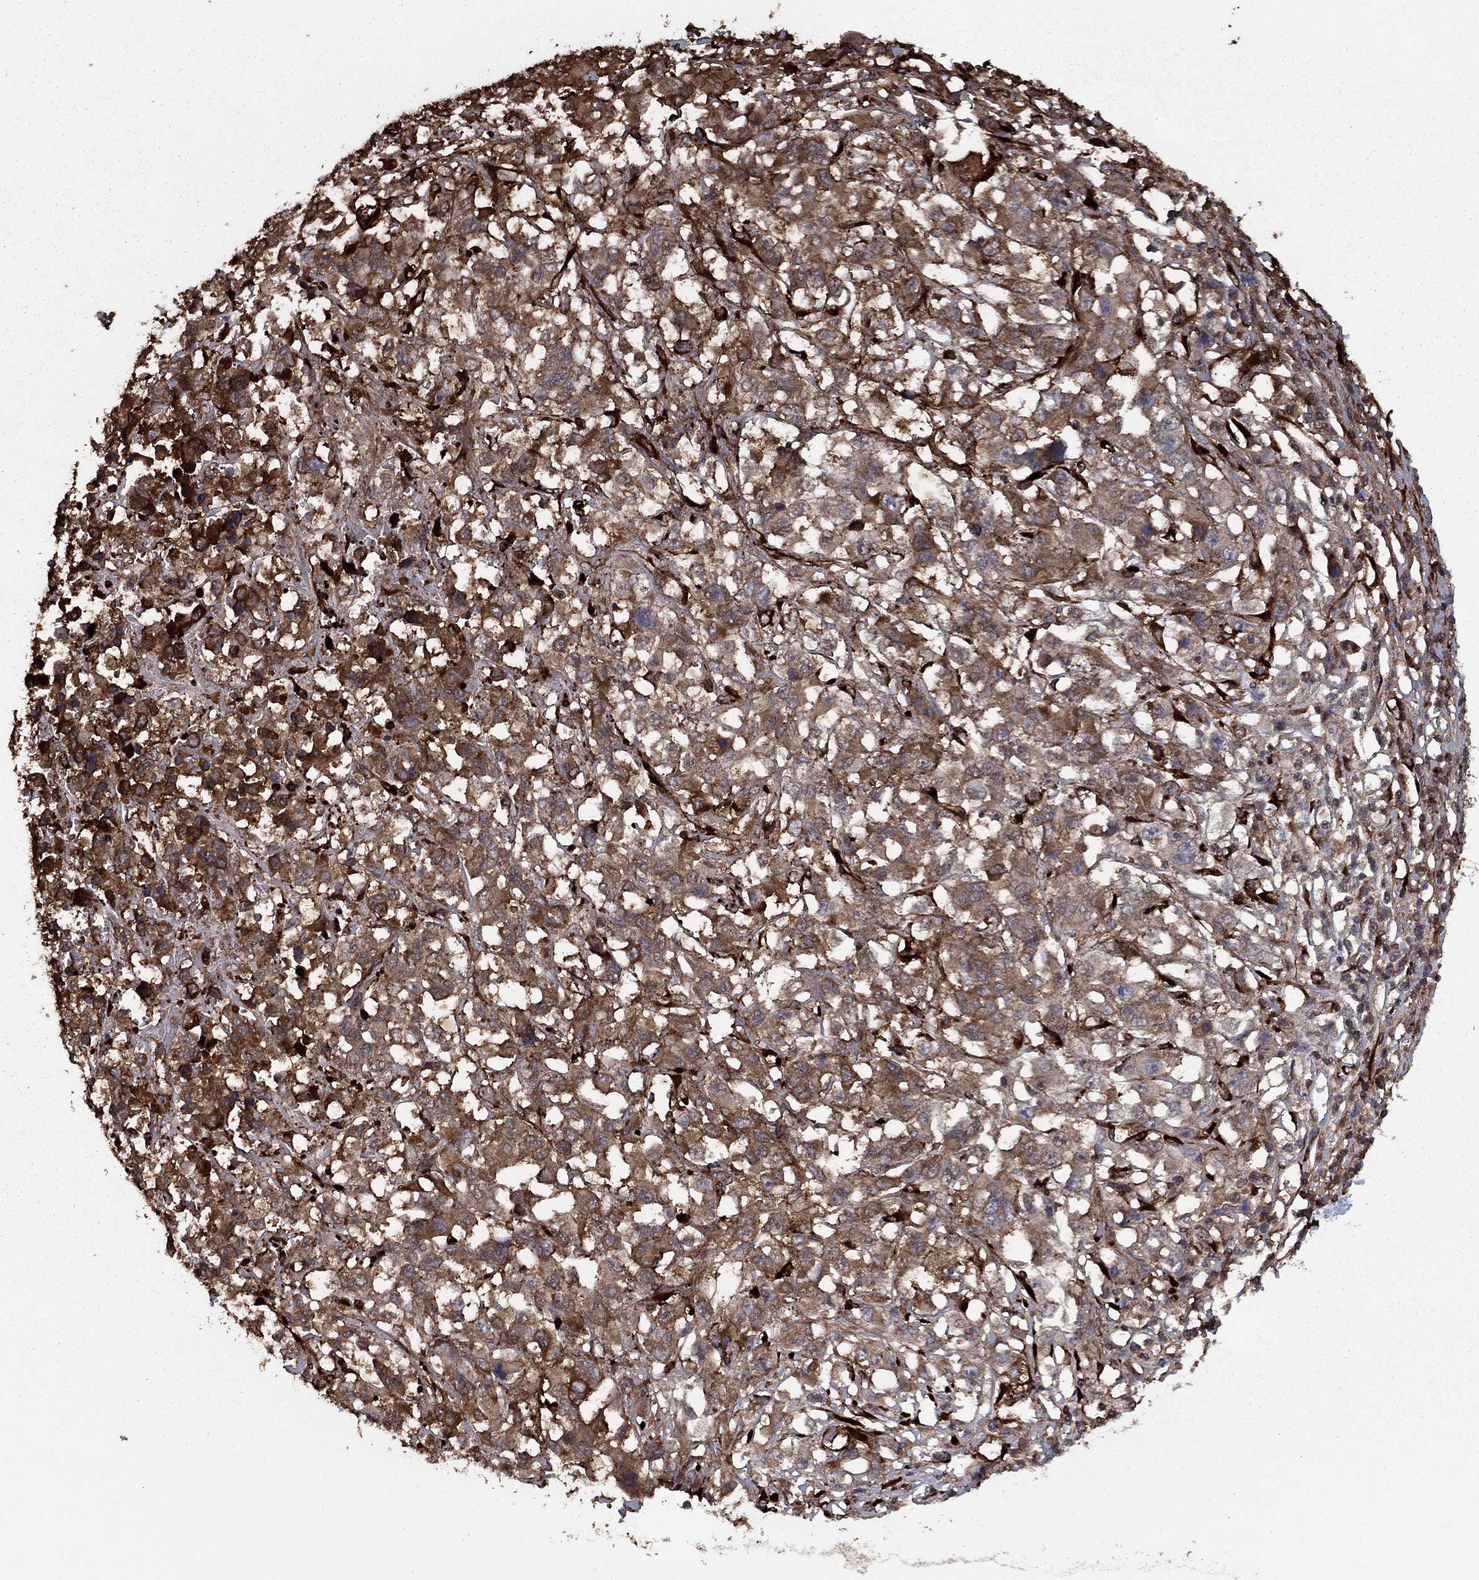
{"staining": {"intensity": "moderate", "quantity": ">75%", "location": "cytoplasmic/membranous"}, "tissue": "liver cancer", "cell_type": "Tumor cells", "image_type": "cancer", "snomed": [{"axis": "morphology", "description": "Adenocarcinoma, NOS"}, {"axis": "morphology", "description": "Cholangiocarcinoma"}, {"axis": "topography", "description": "Liver"}], "caption": "Approximately >75% of tumor cells in liver cancer (cholangiocarcinoma) exhibit moderate cytoplasmic/membranous protein staining as visualized by brown immunohistochemical staining.", "gene": "COL18A1", "patient": {"sex": "male", "age": 64}}